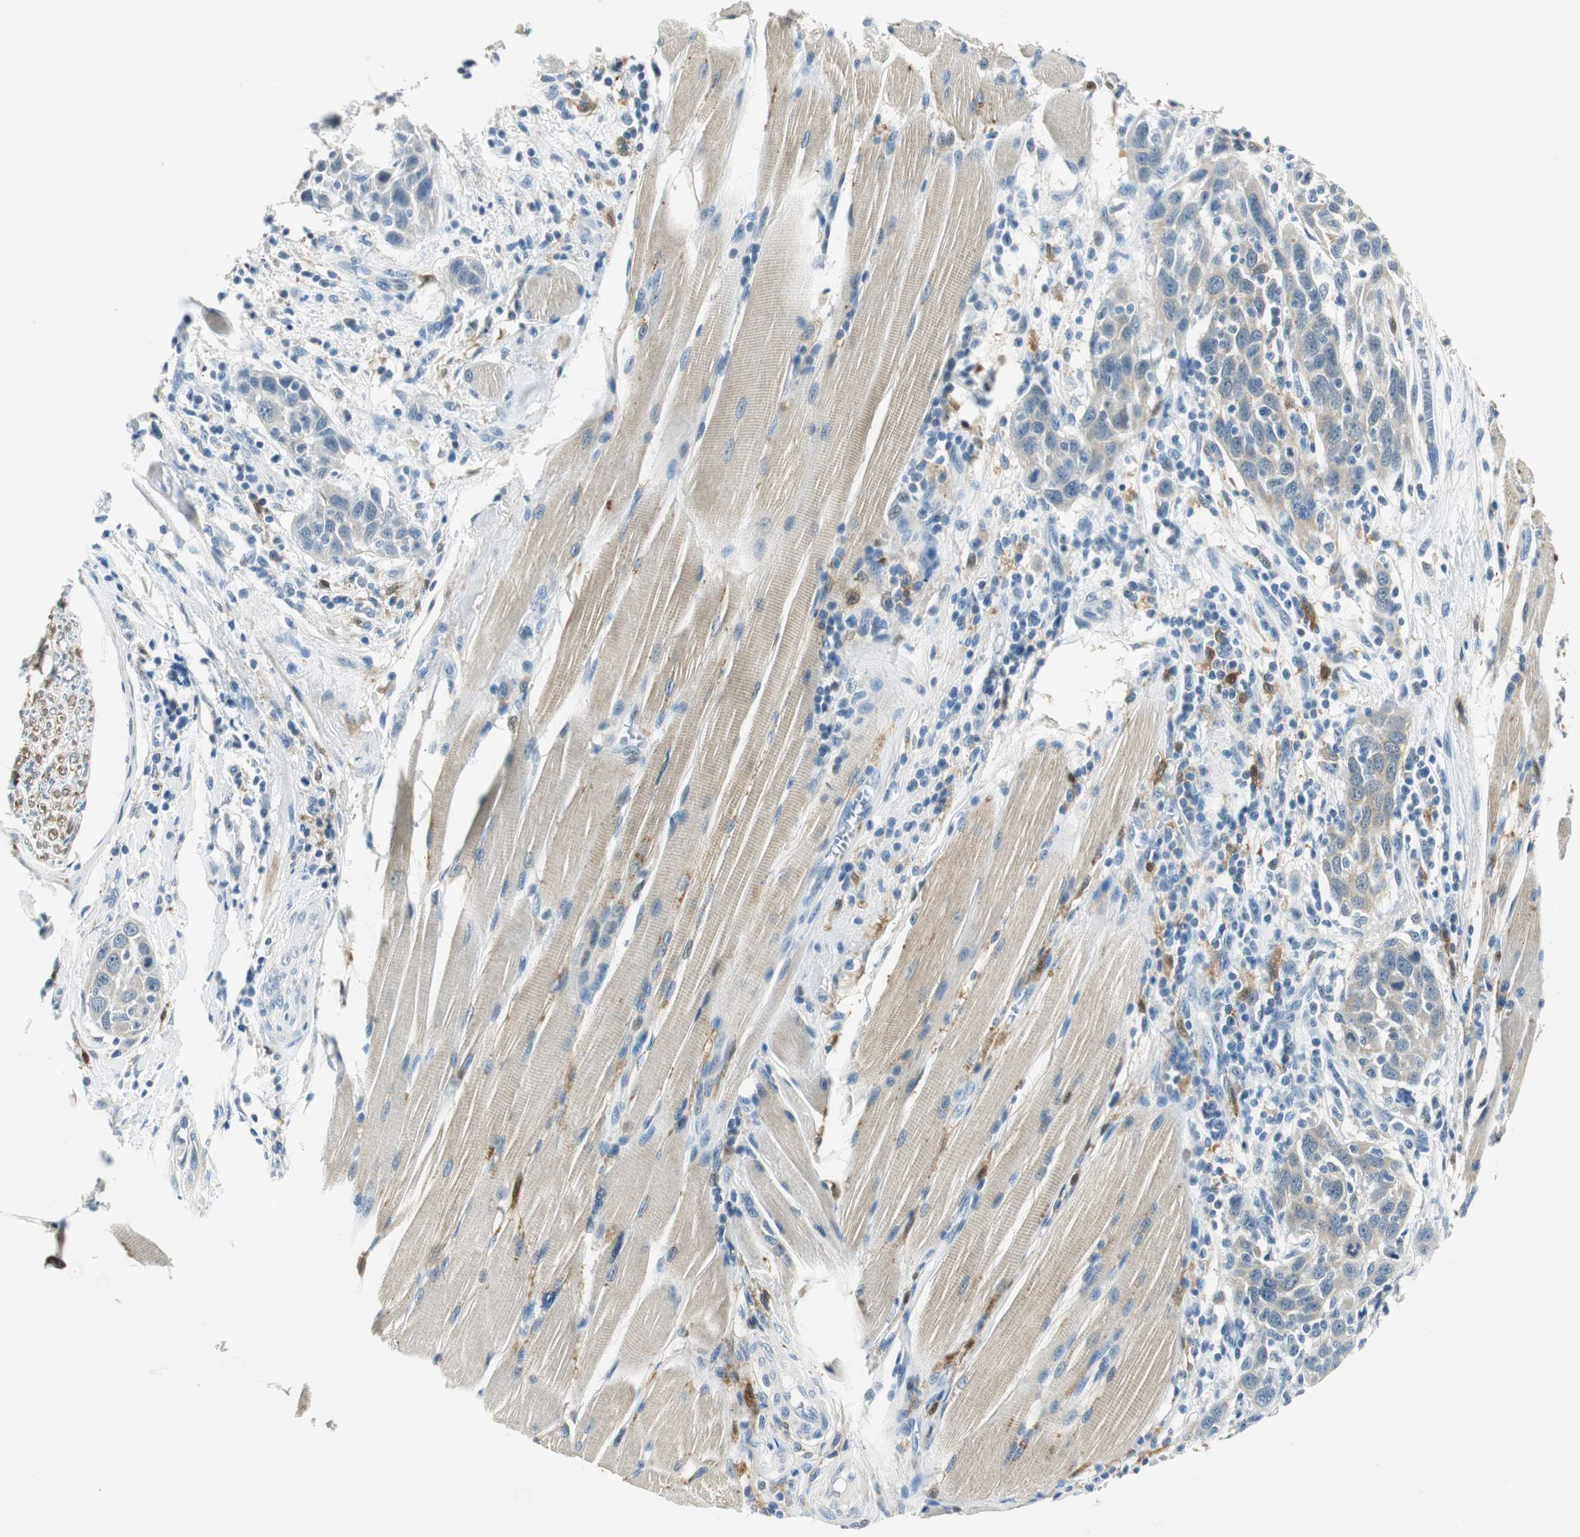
{"staining": {"intensity": "weak", "quantity": "<25%", "location": "cytoplasmic/membranous"}, "tissue": "head and neck cancer", "cell_type": "Tumor cells", "image_type": "cancer", "snomed": [{"axis": "morphology", "description": "Normal tissue, NOS"}, {"axis": "morphology", "description": "Squamous cell carcinoma, NOS"}, {"axis": "topography", "description": "Oral tissue"}, {"axis": "topography", "description": "Head-Neck"}], "caption": "This photomicrograph is of squamous cell carcinoma (head and neck) stained with immunohistochemistry to label a protein in brown with the nuclei are counter-stained blue. There is no positivity in tumor cells.", "gene": "ME1", "patient": {"sex": "female", "age": 50}}